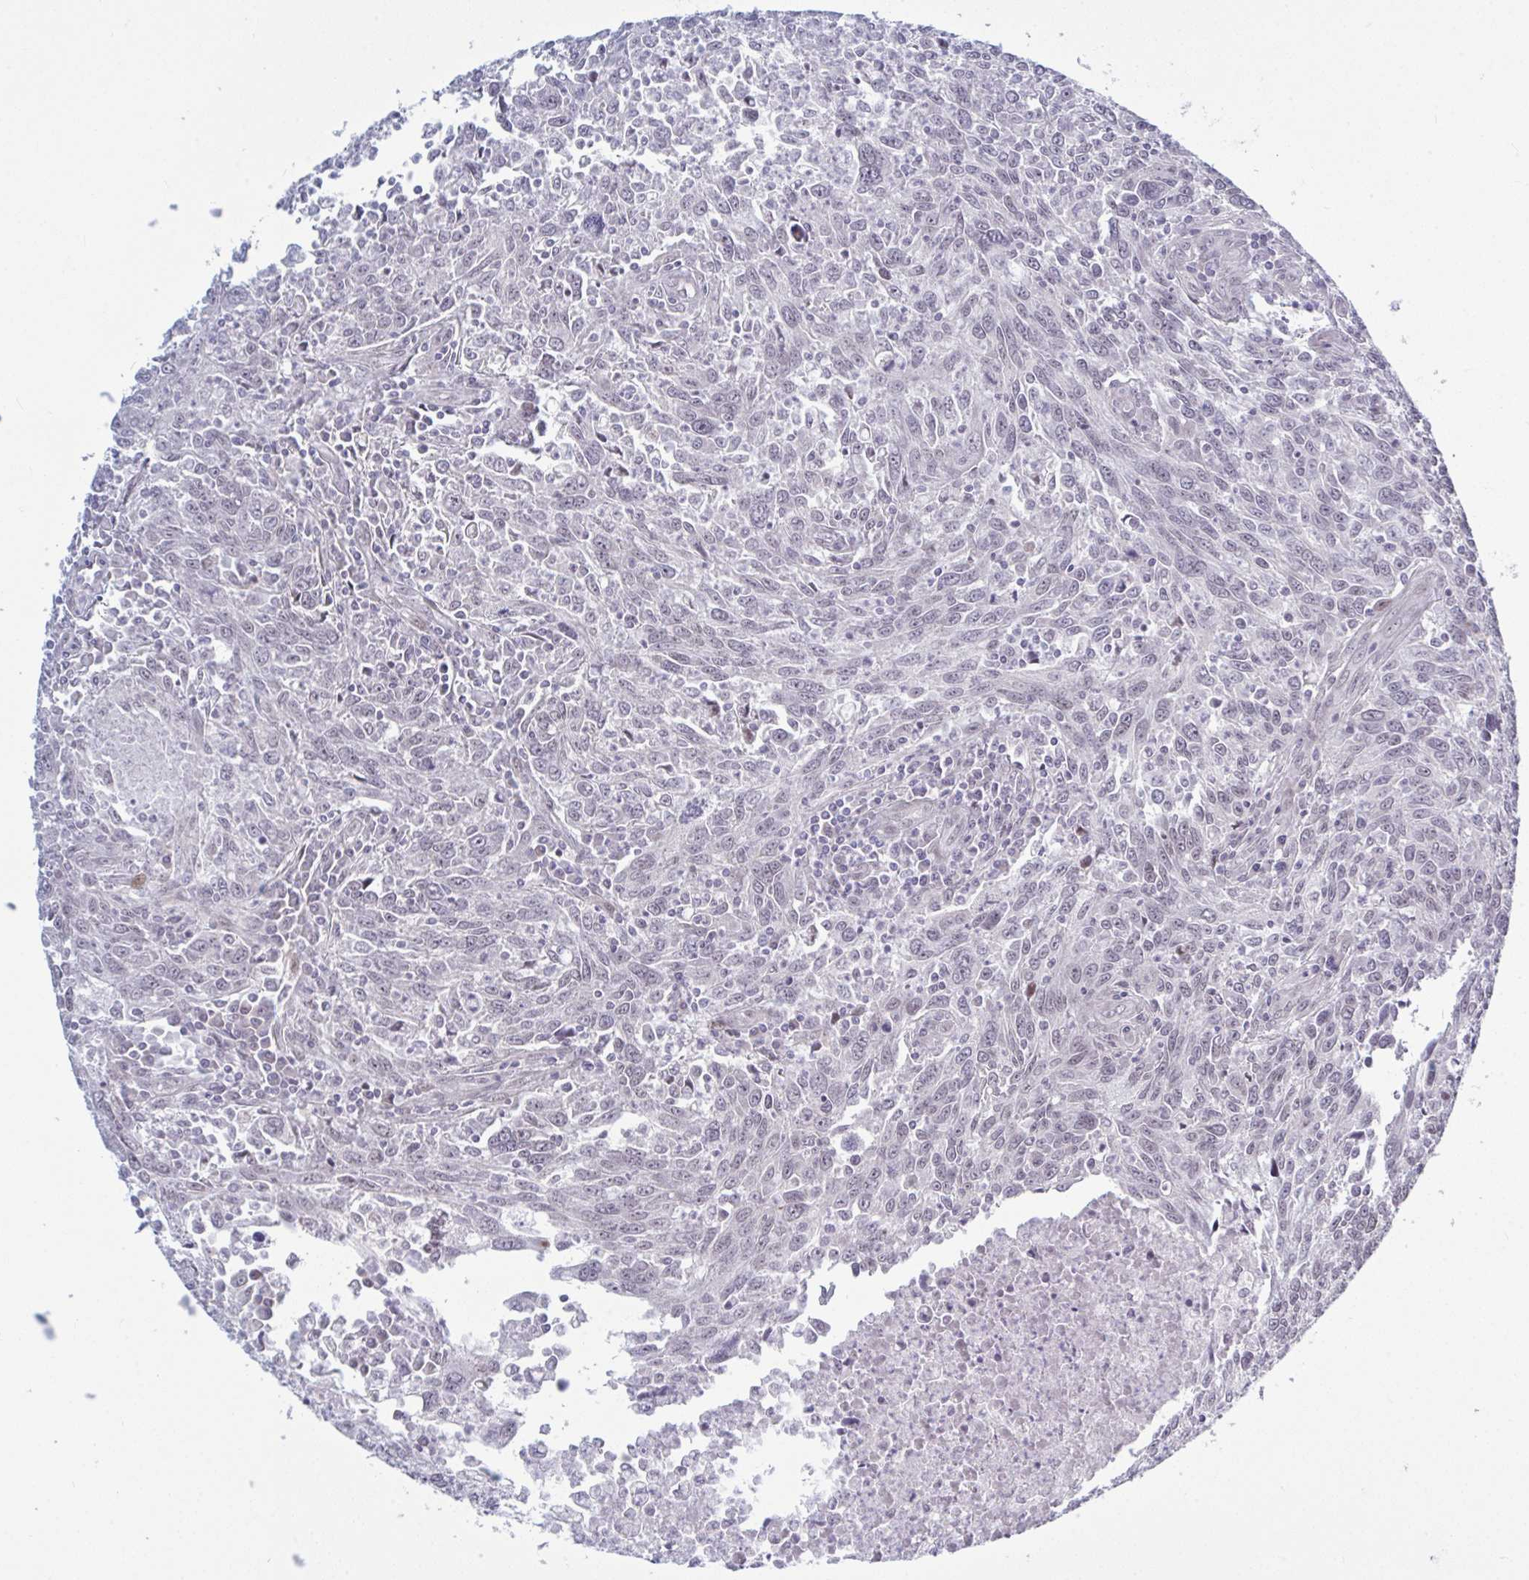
{"staining": {"intensity": "negative", "quantity": "none", "location": "none"}, "tissue": "breast cancer", "cell_type": "Tumor cells", "image_type": "cancer", "snomed": [{"axis": "morphology", "description": "Duct carcinoma"}, {"axis": "topography", "description": "Breast"}], "caption": "Immunohistochemistry of breast intraductal carcinoma reveals no expression in tumor cells.", "gene": "TCEAL8", "patient": {"sex": "female", "age": 50}}